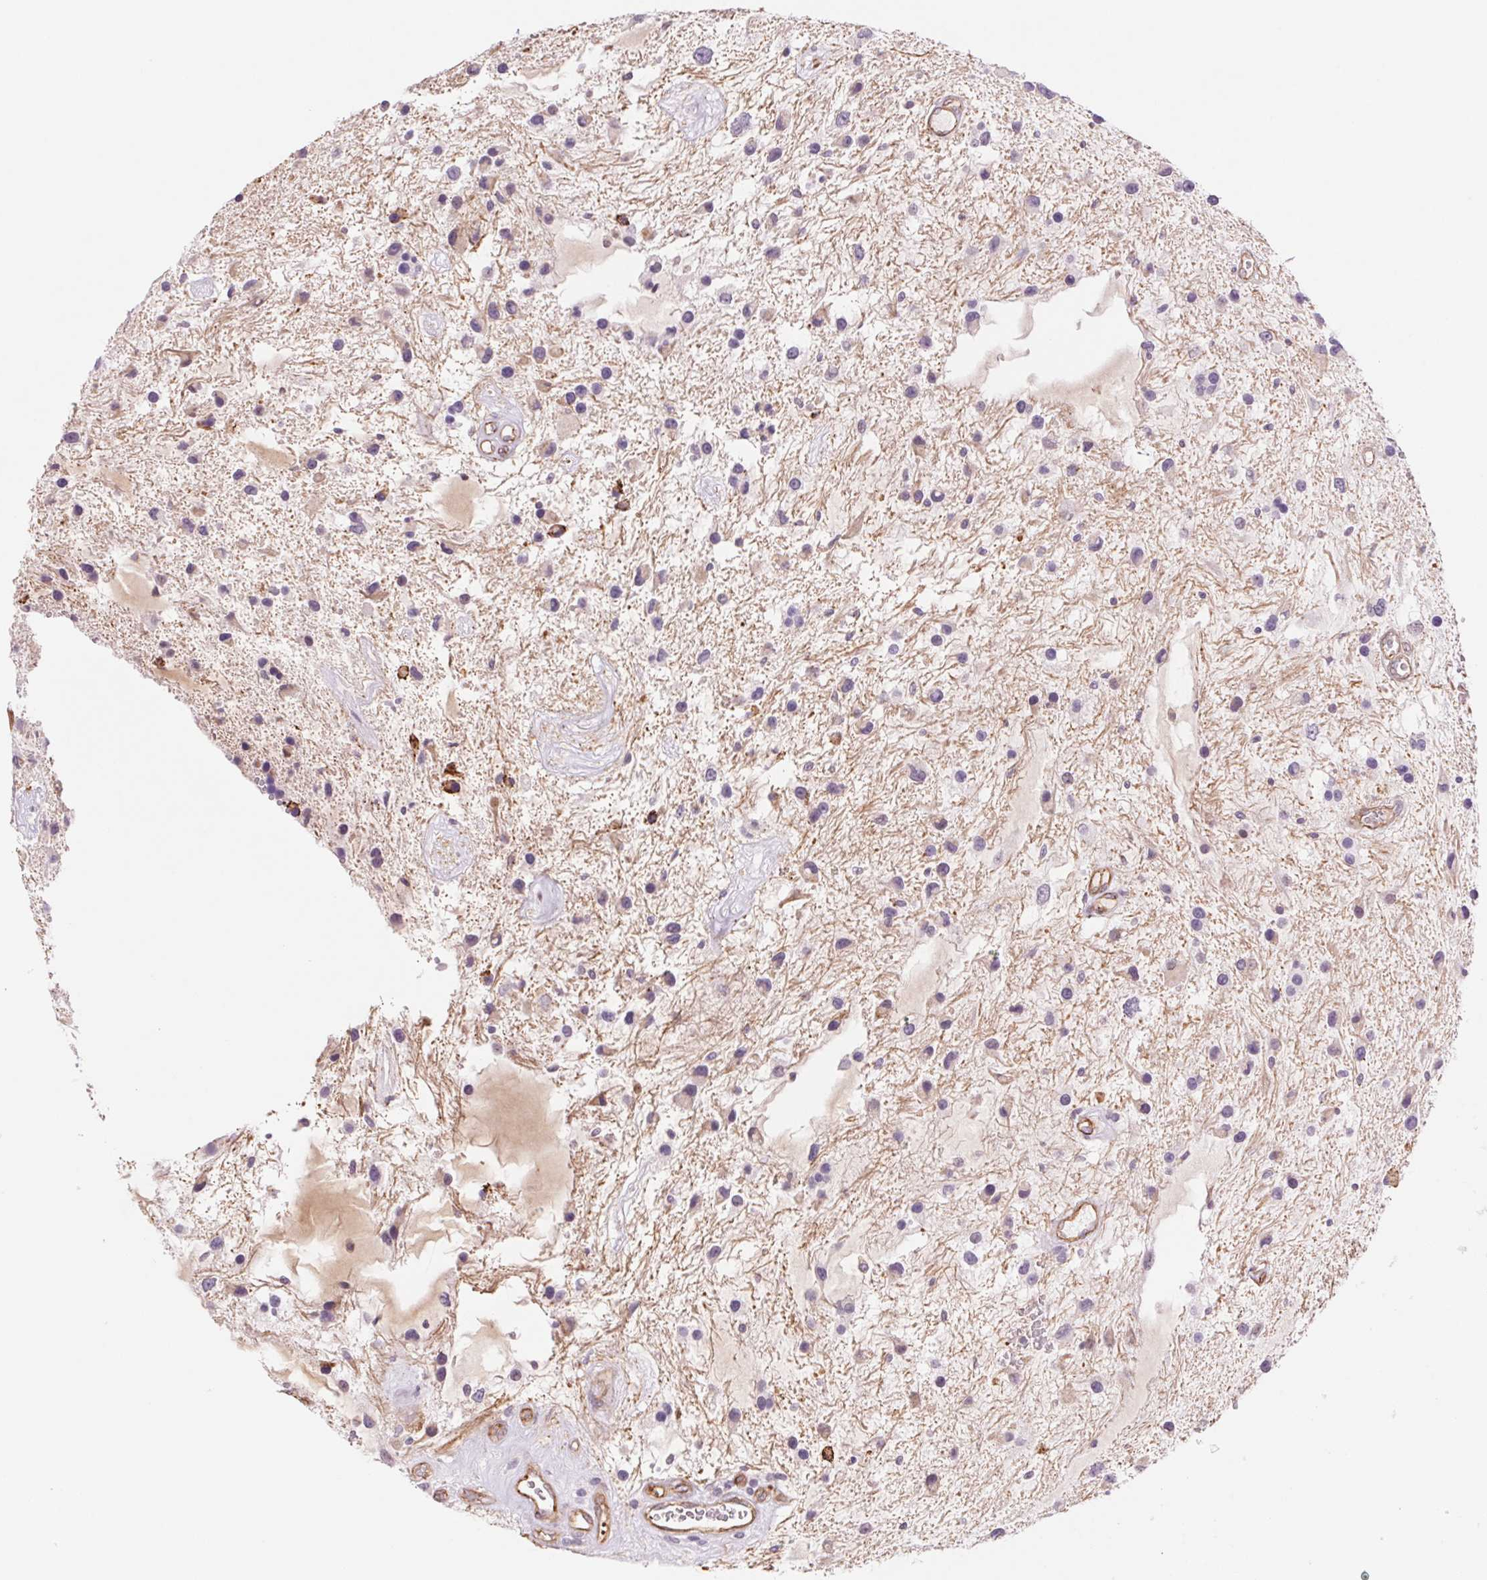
{"staining": {"intensity": "negative", "quantity": "none", "location": "none"}, "tissue": "glioma", "cell_type": "Tumor cells", "image_type": "cancer", "snomed": [{"axis": "morphology", "description": "Glioma, malignant, Low grade"}, {"axis": "topography", "description": "Cerebellum"}], "caption": "Immunohistochemistry micrograph of neoplastic tissue: glioma stained with DAB (3,3'-diaminobenzidine) demonstrates no significant protein positivity in tumor cells.", "gene": "MS4A13", "patient": {"sex": "female", "age": 14}}